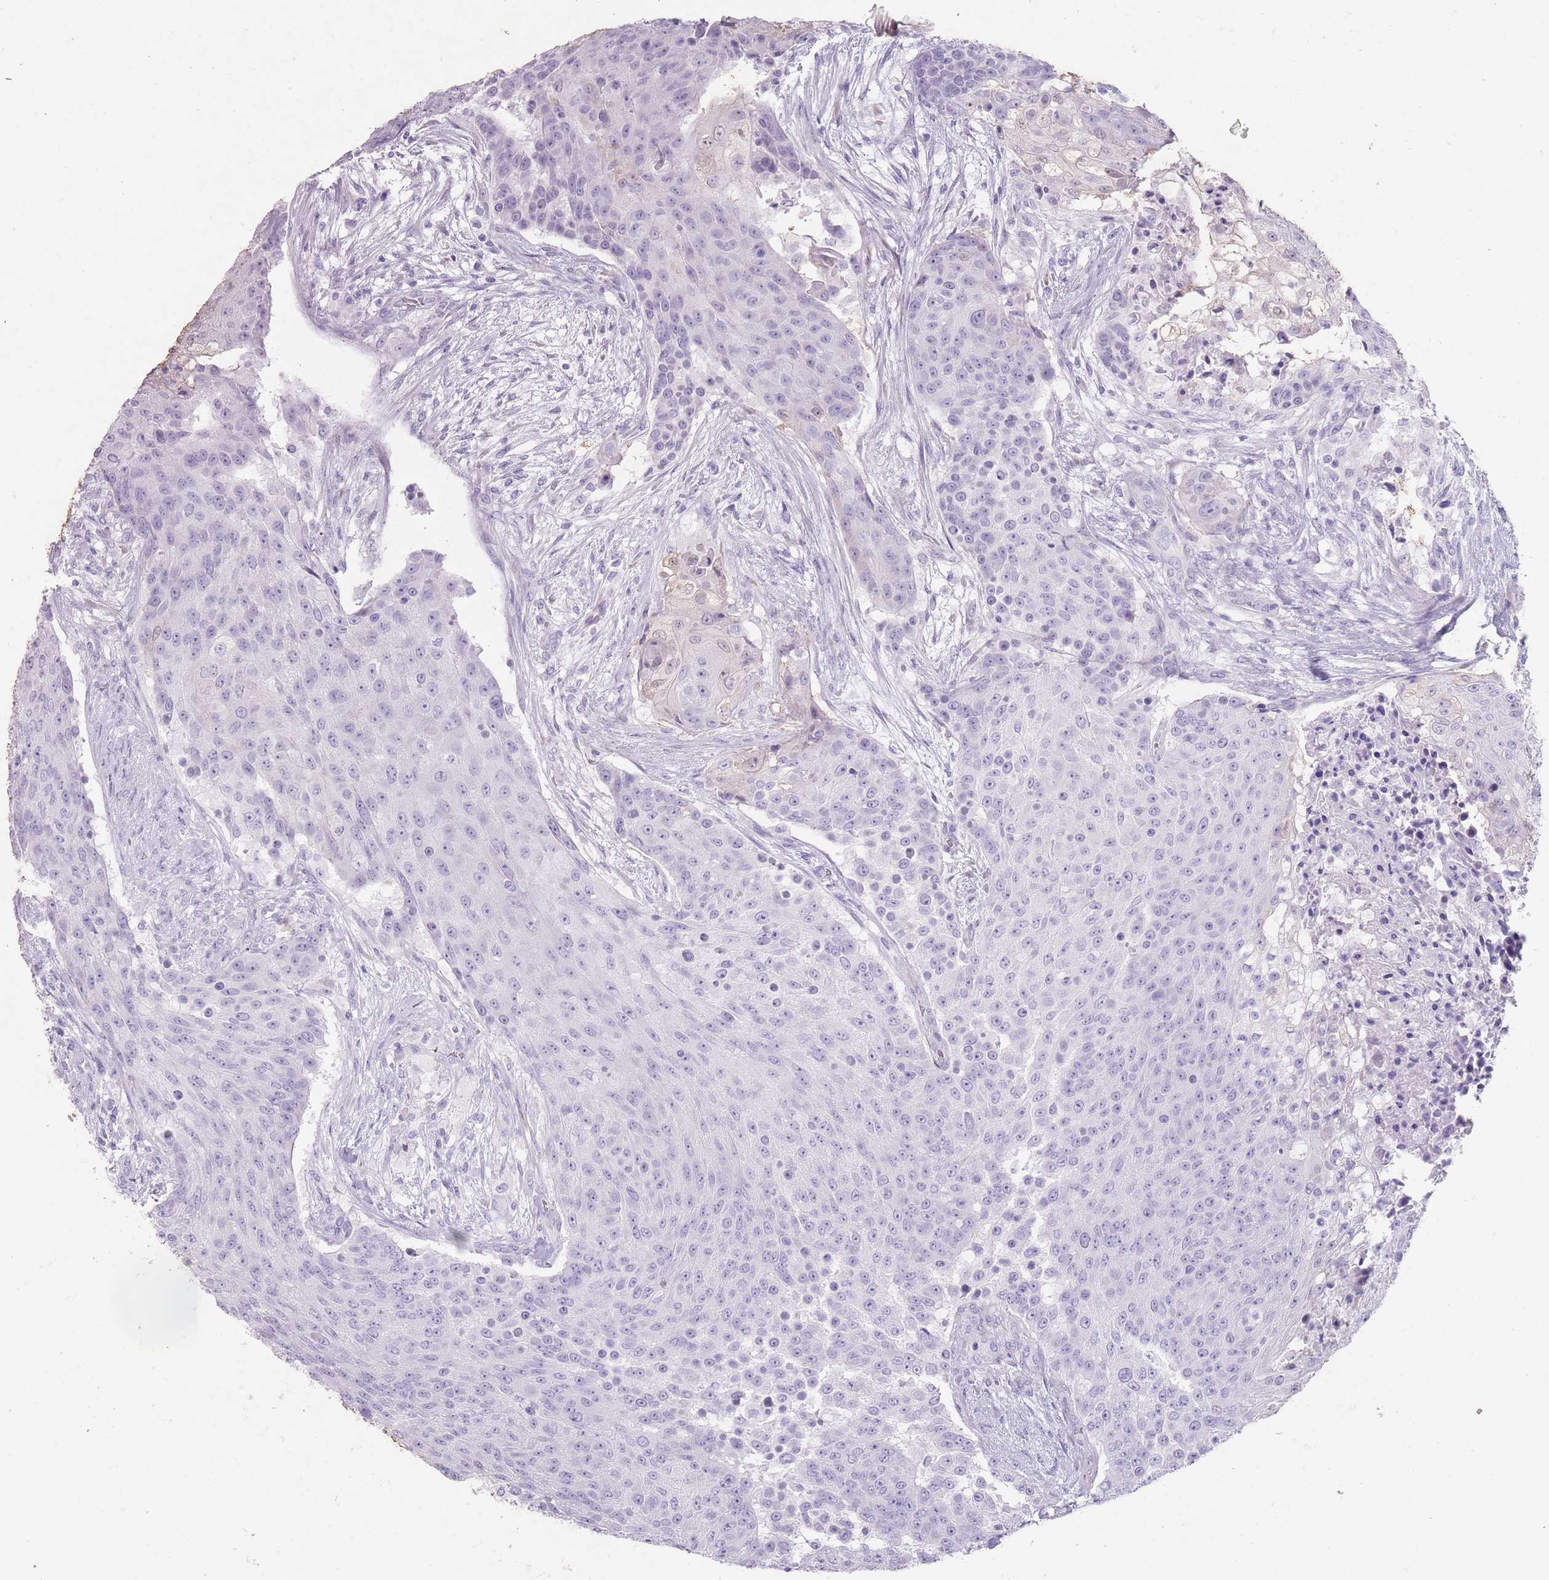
{"staining": {"intensity": "negative", "quantity": "none", "location": "none"}, "tissue": "urothelial cancer", "cell_type": "Tumor cells", "image_type": "cancer", "snomed": [{"axis": "morphology", "description": "Urothelial carcinoma, High grade"}, {"axis": "topography", "description": "Urinary bladder"}], "caption": "Histopathology image shows no significant protein staining in tumor cells of high-grade urothelial carcinoma. (Immunohistochemistry (ihc), brightfield microscopy, high magnification).", "gene": "DDX4", "patient": {"sex": "female", "age": 63}}